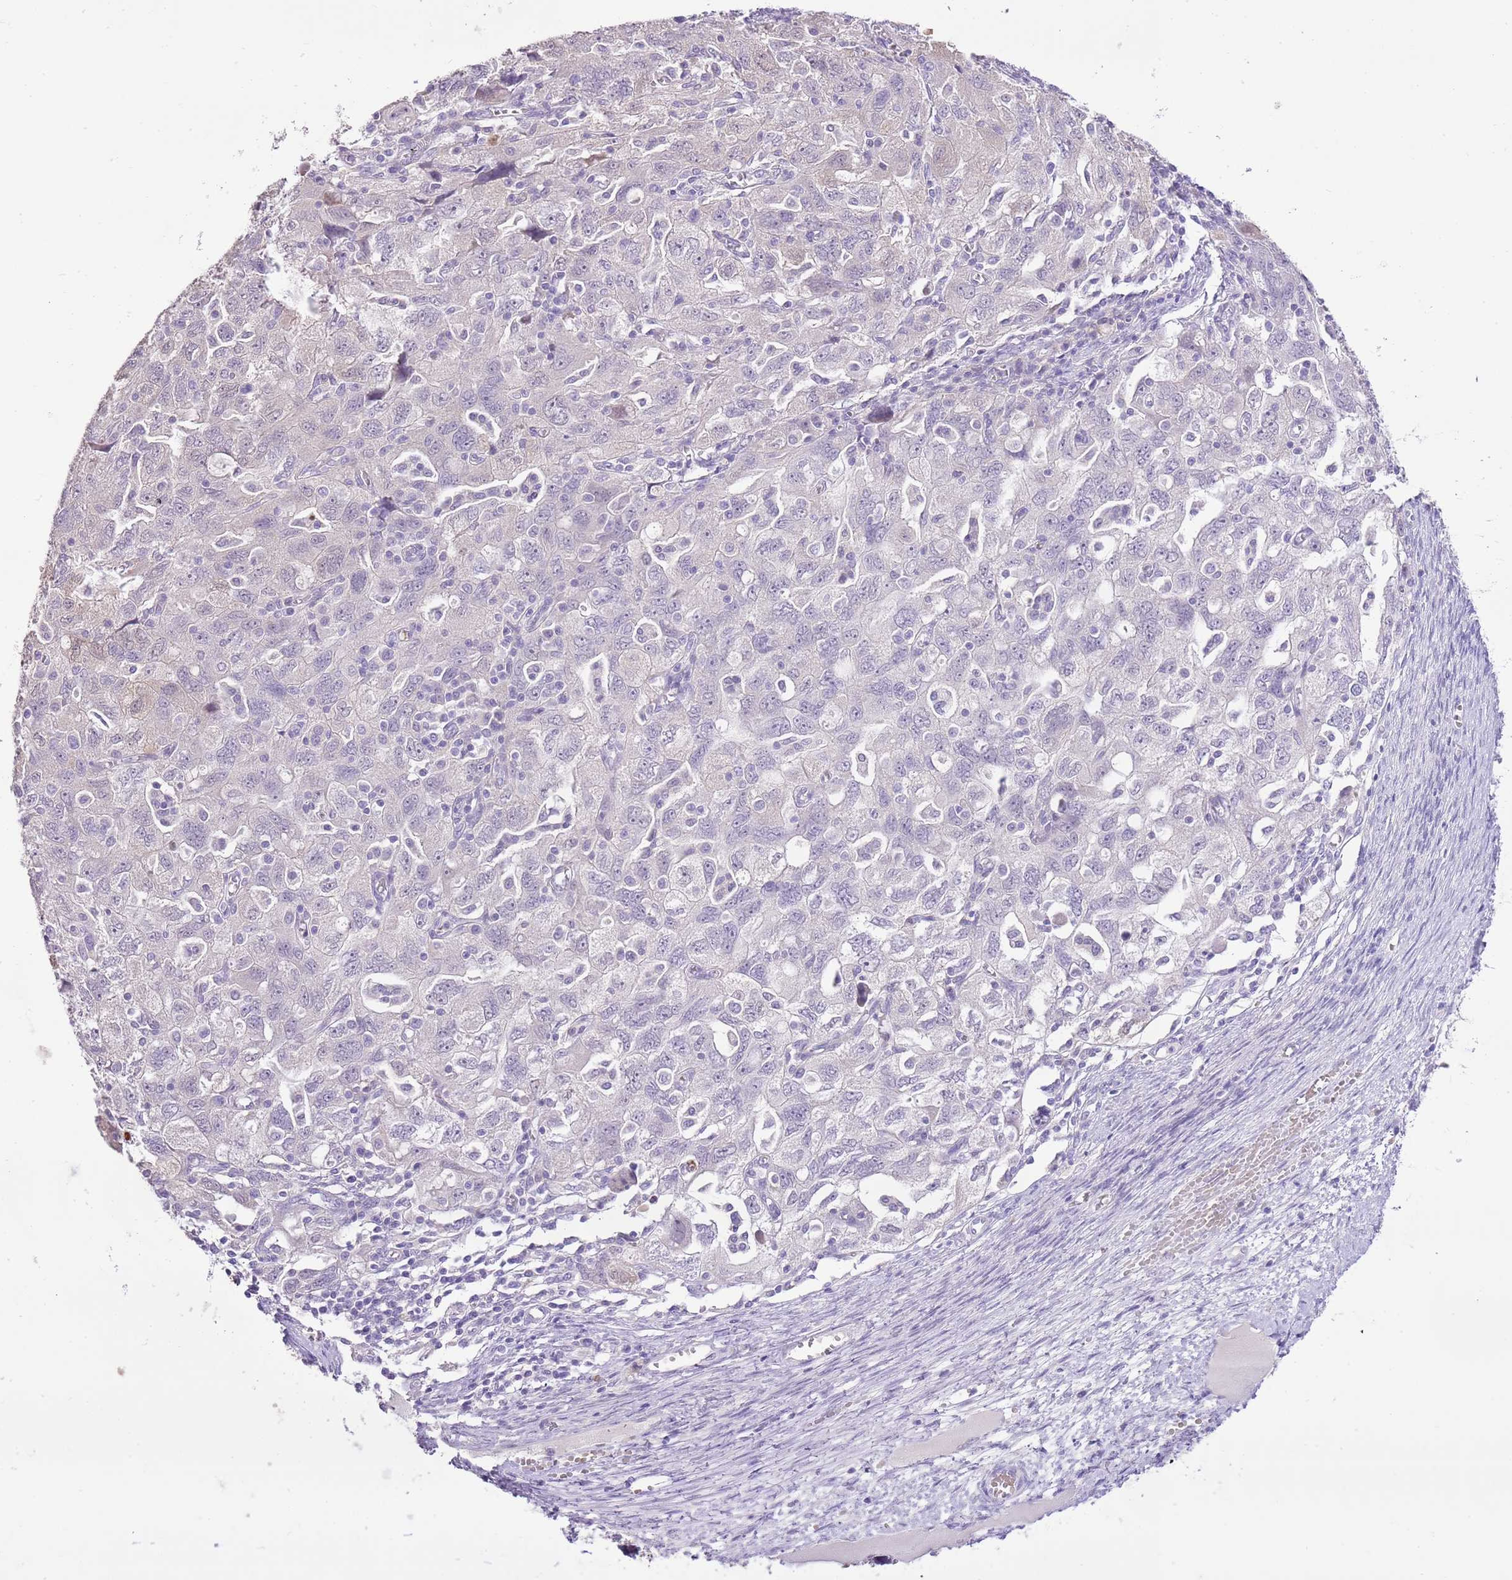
{"staining": {"intensity": "negative", "quantity": "none", "location": "none"}, "tissue": "ovarian cancer", "cell_type": "Tumor cells", "image_type": "cancer", "snomed": [{"axis": "morphology", "description": "Carcinoma, NOS"}, {"axis": "morphology", "description": "Cystadenocarcinoma, serous, NOS"}, {"axis": "topography", "description": "Ovary"}], "caption": "Tumor cells show no significant protein staining in serous cystadenocarcinoma (ovarian).", "gene": "XPO7", "patient": {"sex": "female", "age": 69}}